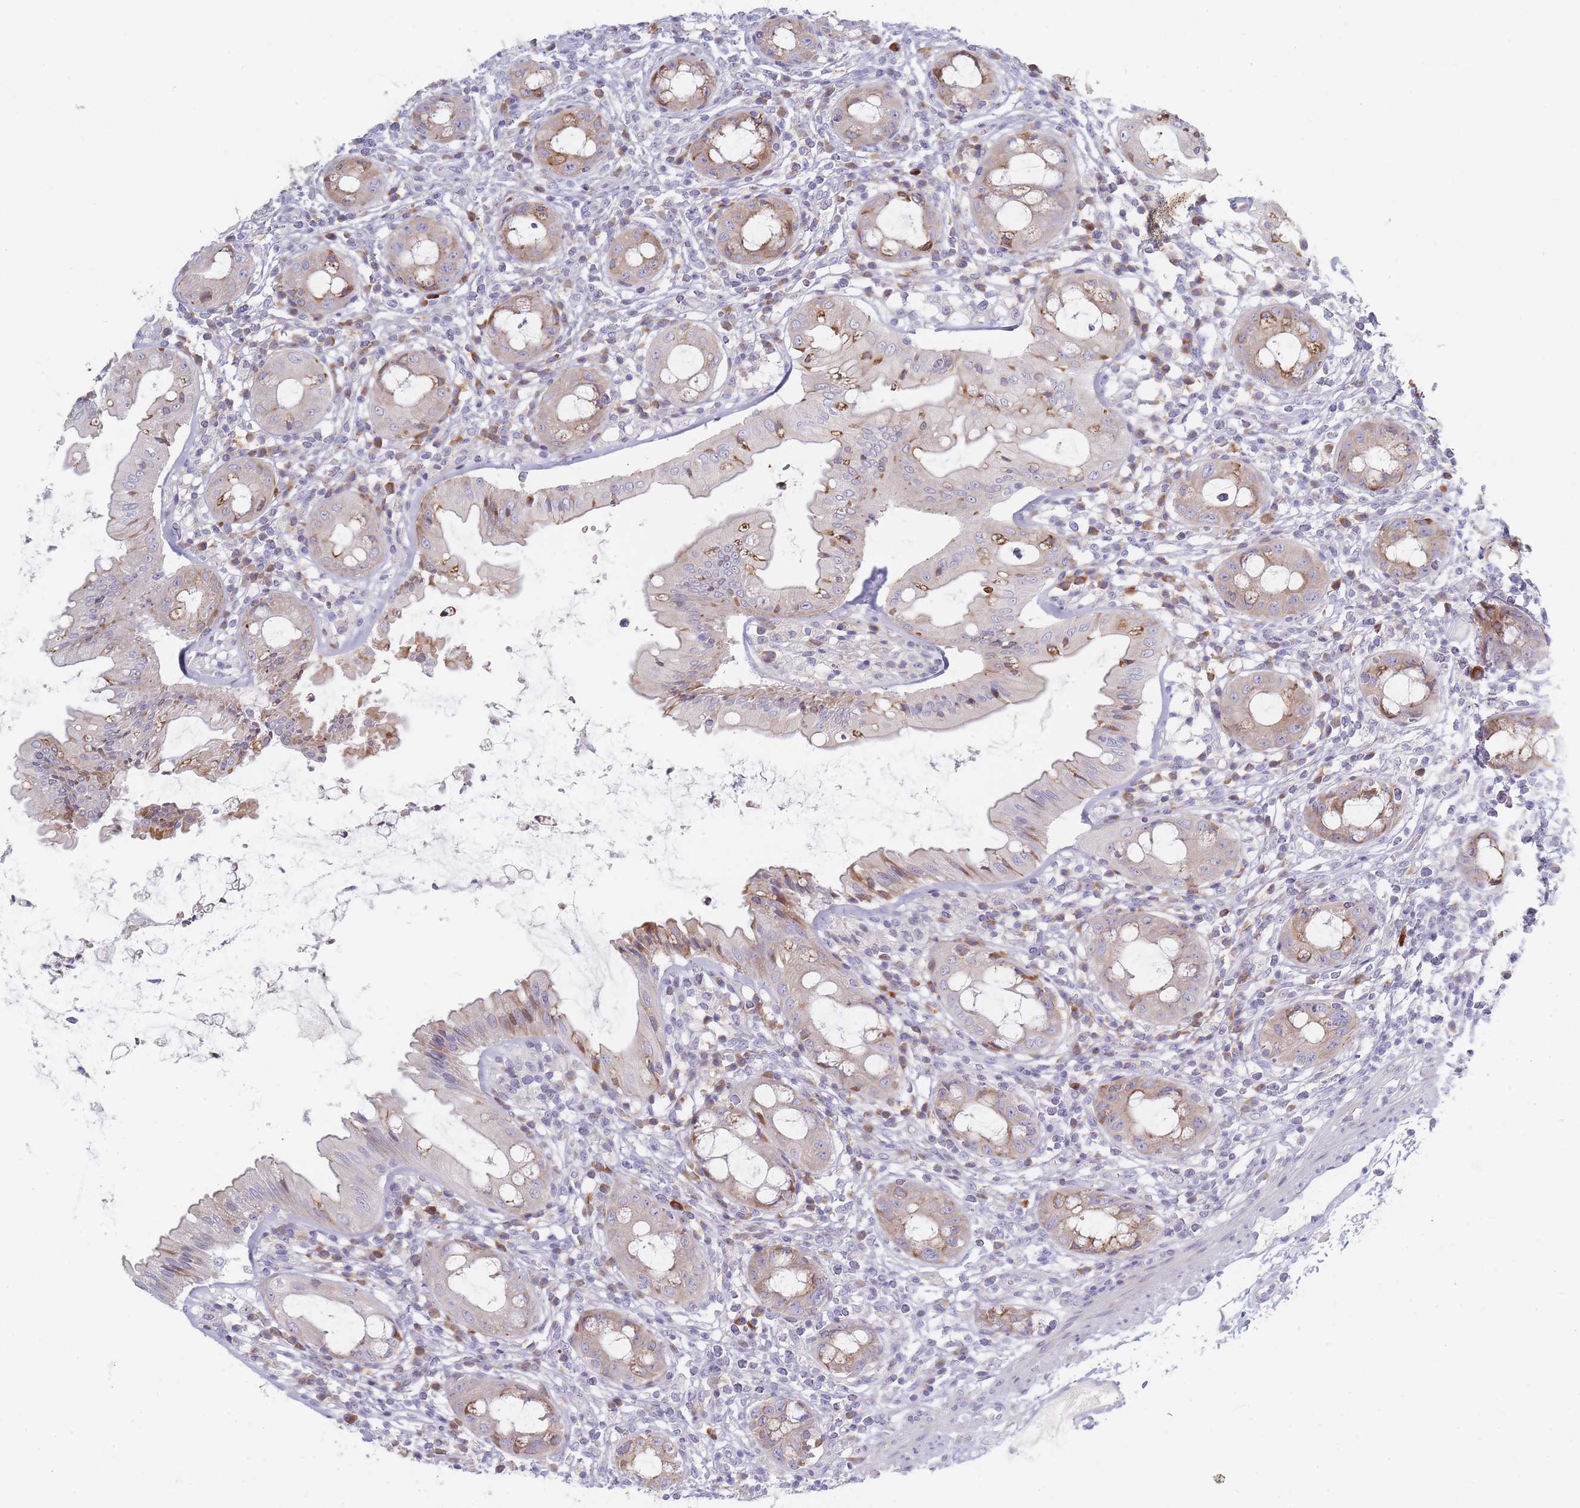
{"staining": {"intensity": "weak", "quantity": "25%-75%", "location": "cytoplasmic/membranous"}, "tissue": "rectum", "cell_type": "Glandular cells", "image_type": "normal", "snomed": [{"axis": "morphology", "description": "Normal tissue, NOS"}, {"axis": "topography", "description": "Rectum"}], "caption": "Approximately 25%-75% of glandular cells in unremarkable human rectum exhibit weak cytoplasmic/membranous protein positivity as visualized by brown immunohistochemical staining.", "gene": "SPATS1", "patient": {"sex": "female", "age": 57}}